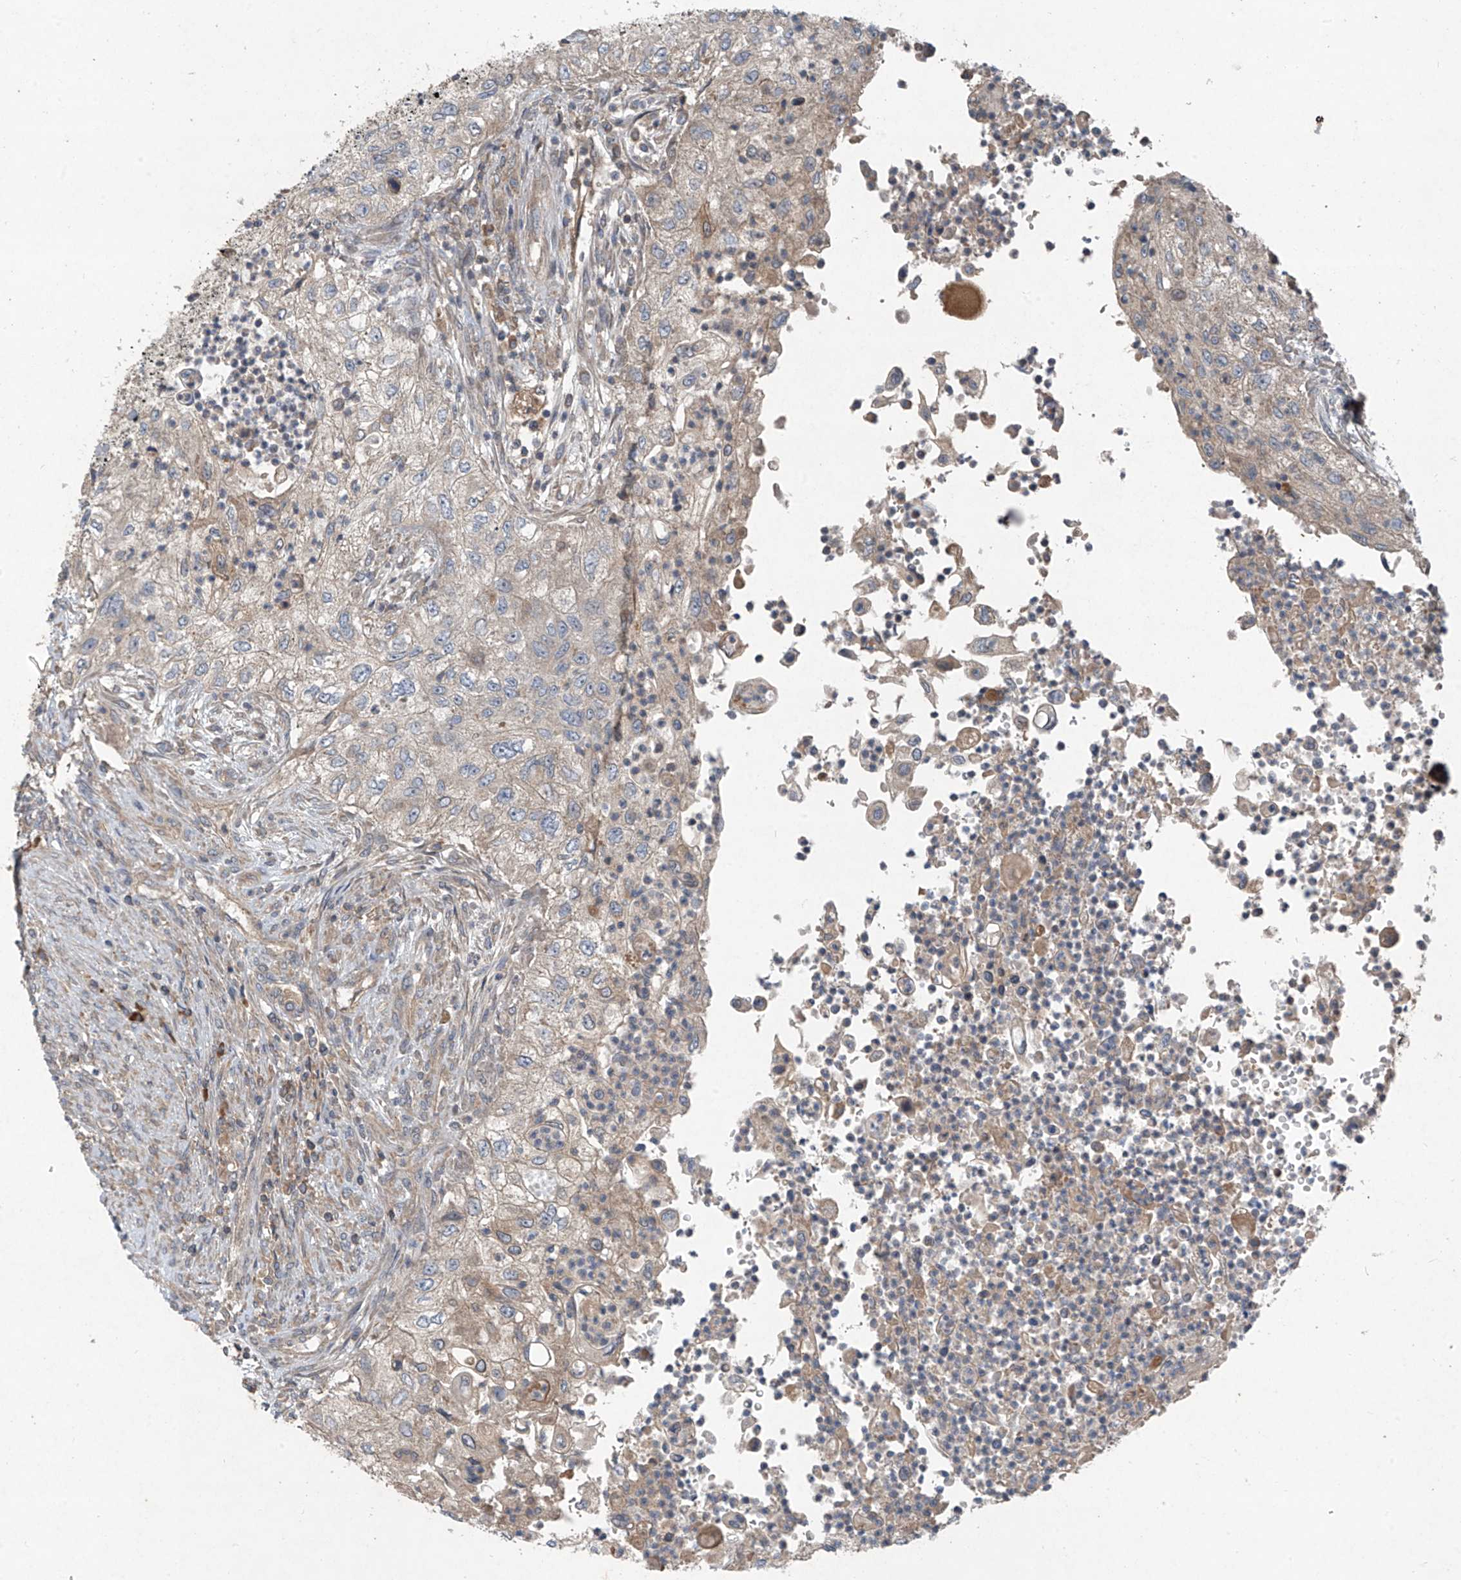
{"staining": {"intensity": "negative", "quantity": "none", "location": "none"}, "tissue": "urothelial cancer", "cell_type": "Tumor cells", "image_type": "cancer", "snomed": [{"axis": "morphology", "description": "Urothelial carcinoma, High grade"}, {"axis": "topography", "description": "Urinary bladder"}], "caption": "Immunohistochemistry (IHC) histopathology image of neoplastic tissue: urothelial cancer stained with DAB (3,3'-diaminobenzidine) reveals no significant protein staining in tumor cells.", "gene": "FOXRED2", "patient": {"sex": "female", "age": 60}}